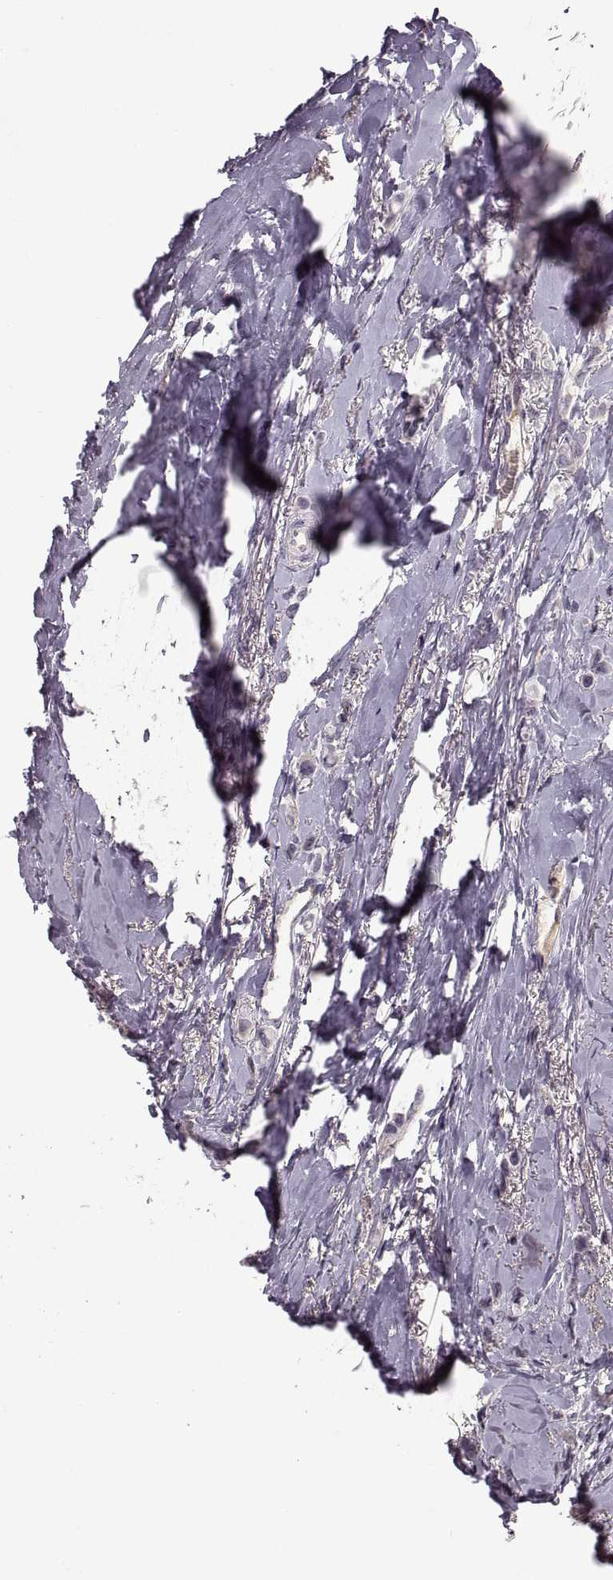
{"staining": {"intensity": "negative", "quantity": "none", "location": "none"}, "tissue": "breast cancer", "cell_type": "Tumor cells", "image_type": "cancer", "snomed": [{"axis": "morphology", "description": "Lobular carcinoma"}, {"axis": "topography", "description": "Breast"}], "caption": "Image shows no protein positivity in tumor cells of breast cancer tissue.", "gene": "CACNA1F", "patient": {"sex": "female", "age": 66}}